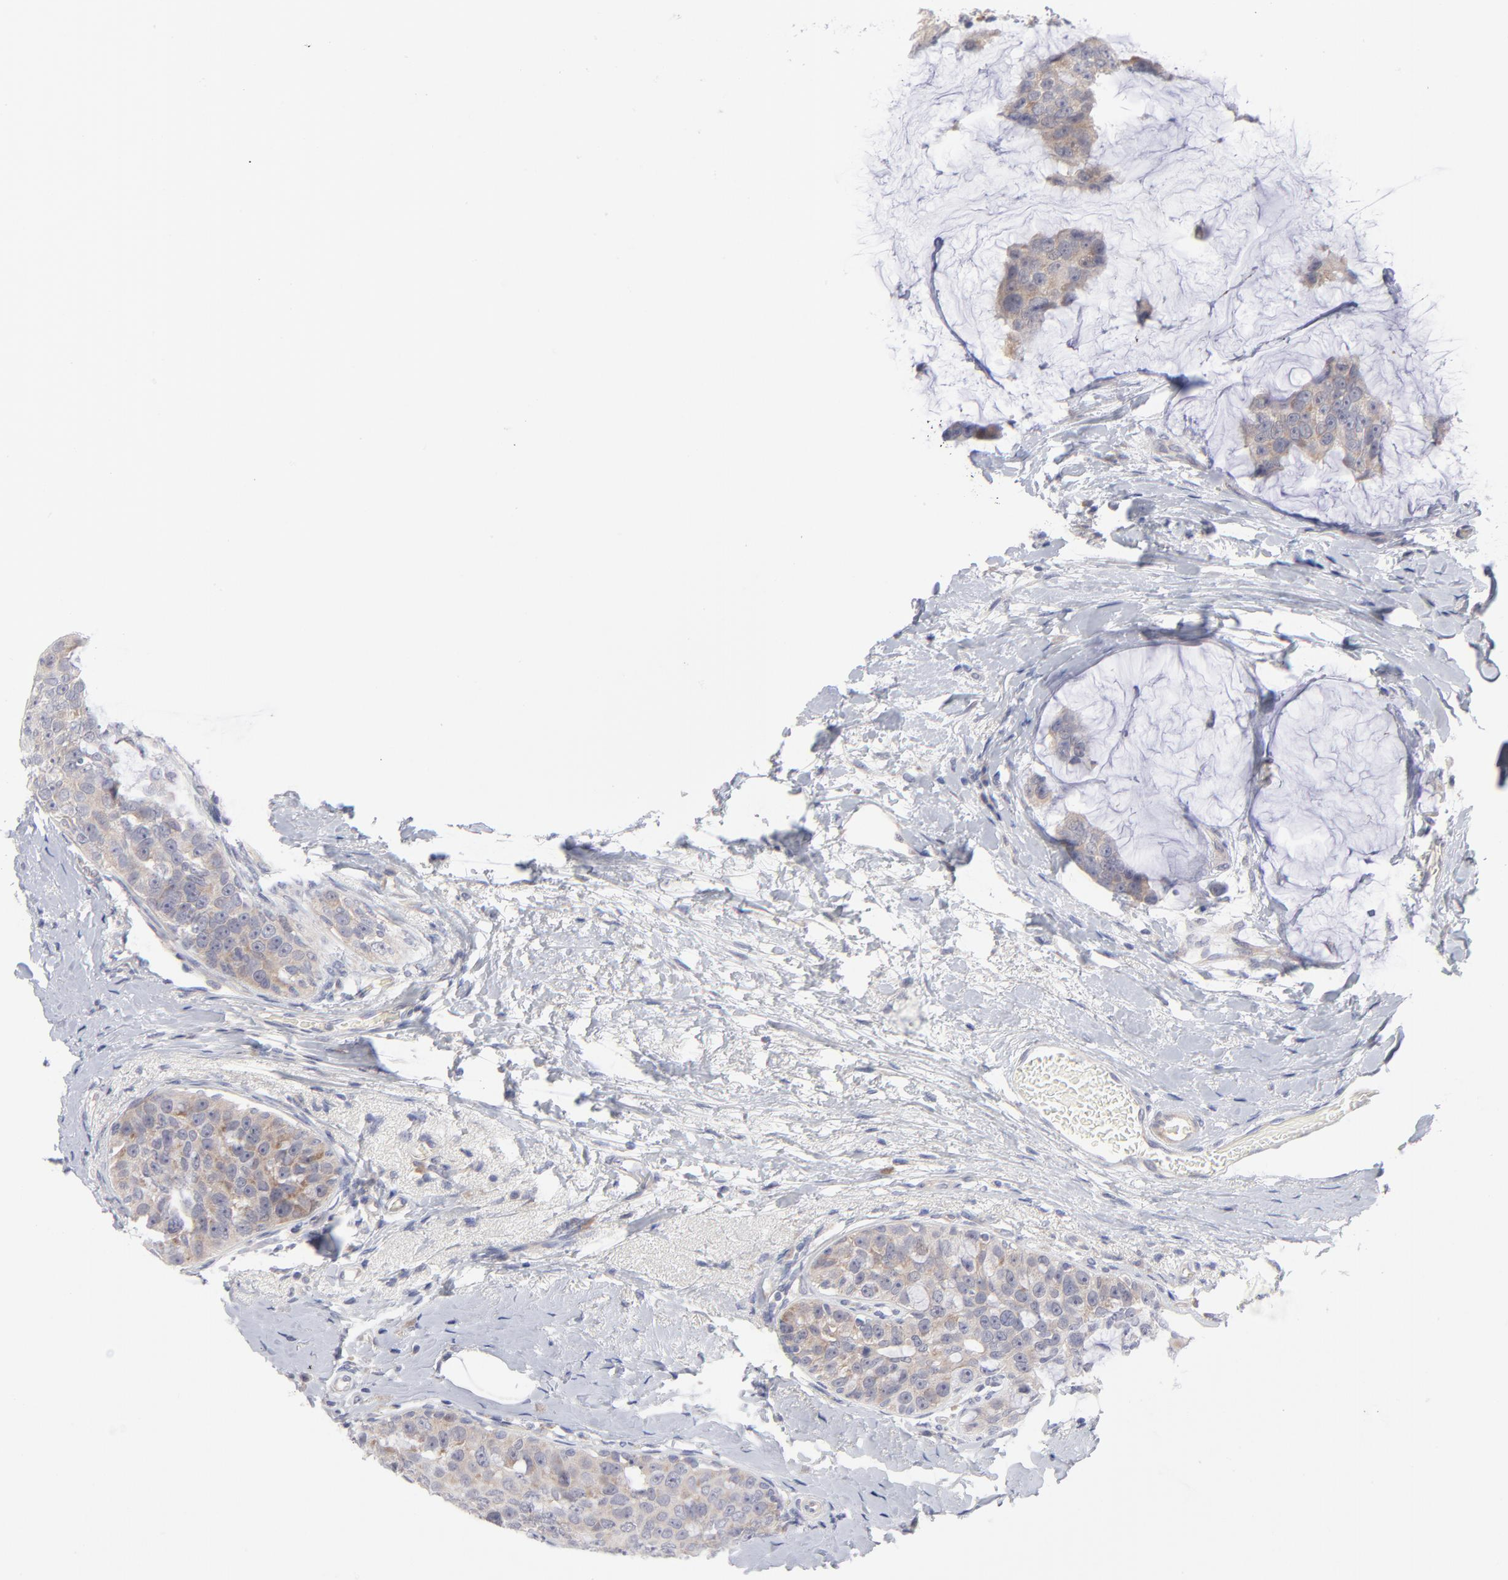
{"staining": {"intensity": "weak", "quantity": "25%-75%", "location": "cytoplasmic/membranous"}, "tissue": "breast cancer", "cell_type": "Tumor cells", "image_type": "cancer", "snomed": [{"axis": "morphology", "description": "Normal tissue, NOS"}, {"axis": "morphology", "description": "Duct carcinoma"}, {"axis": "topography", "description": "Breast"}], "caption": "IHC micrograph of neoplastic tissue: infiltrating ductal carcinoma (breast) stained using immunohistochemistry (IHC) displays low levels of weak protein expression localized specifically in the cytoplasmic/membranous of tumor cells, appearing as a cytoplasmic/membranous brown color.", "gene": "RPS24", "patient": {"sex": "female", "age": 50}}